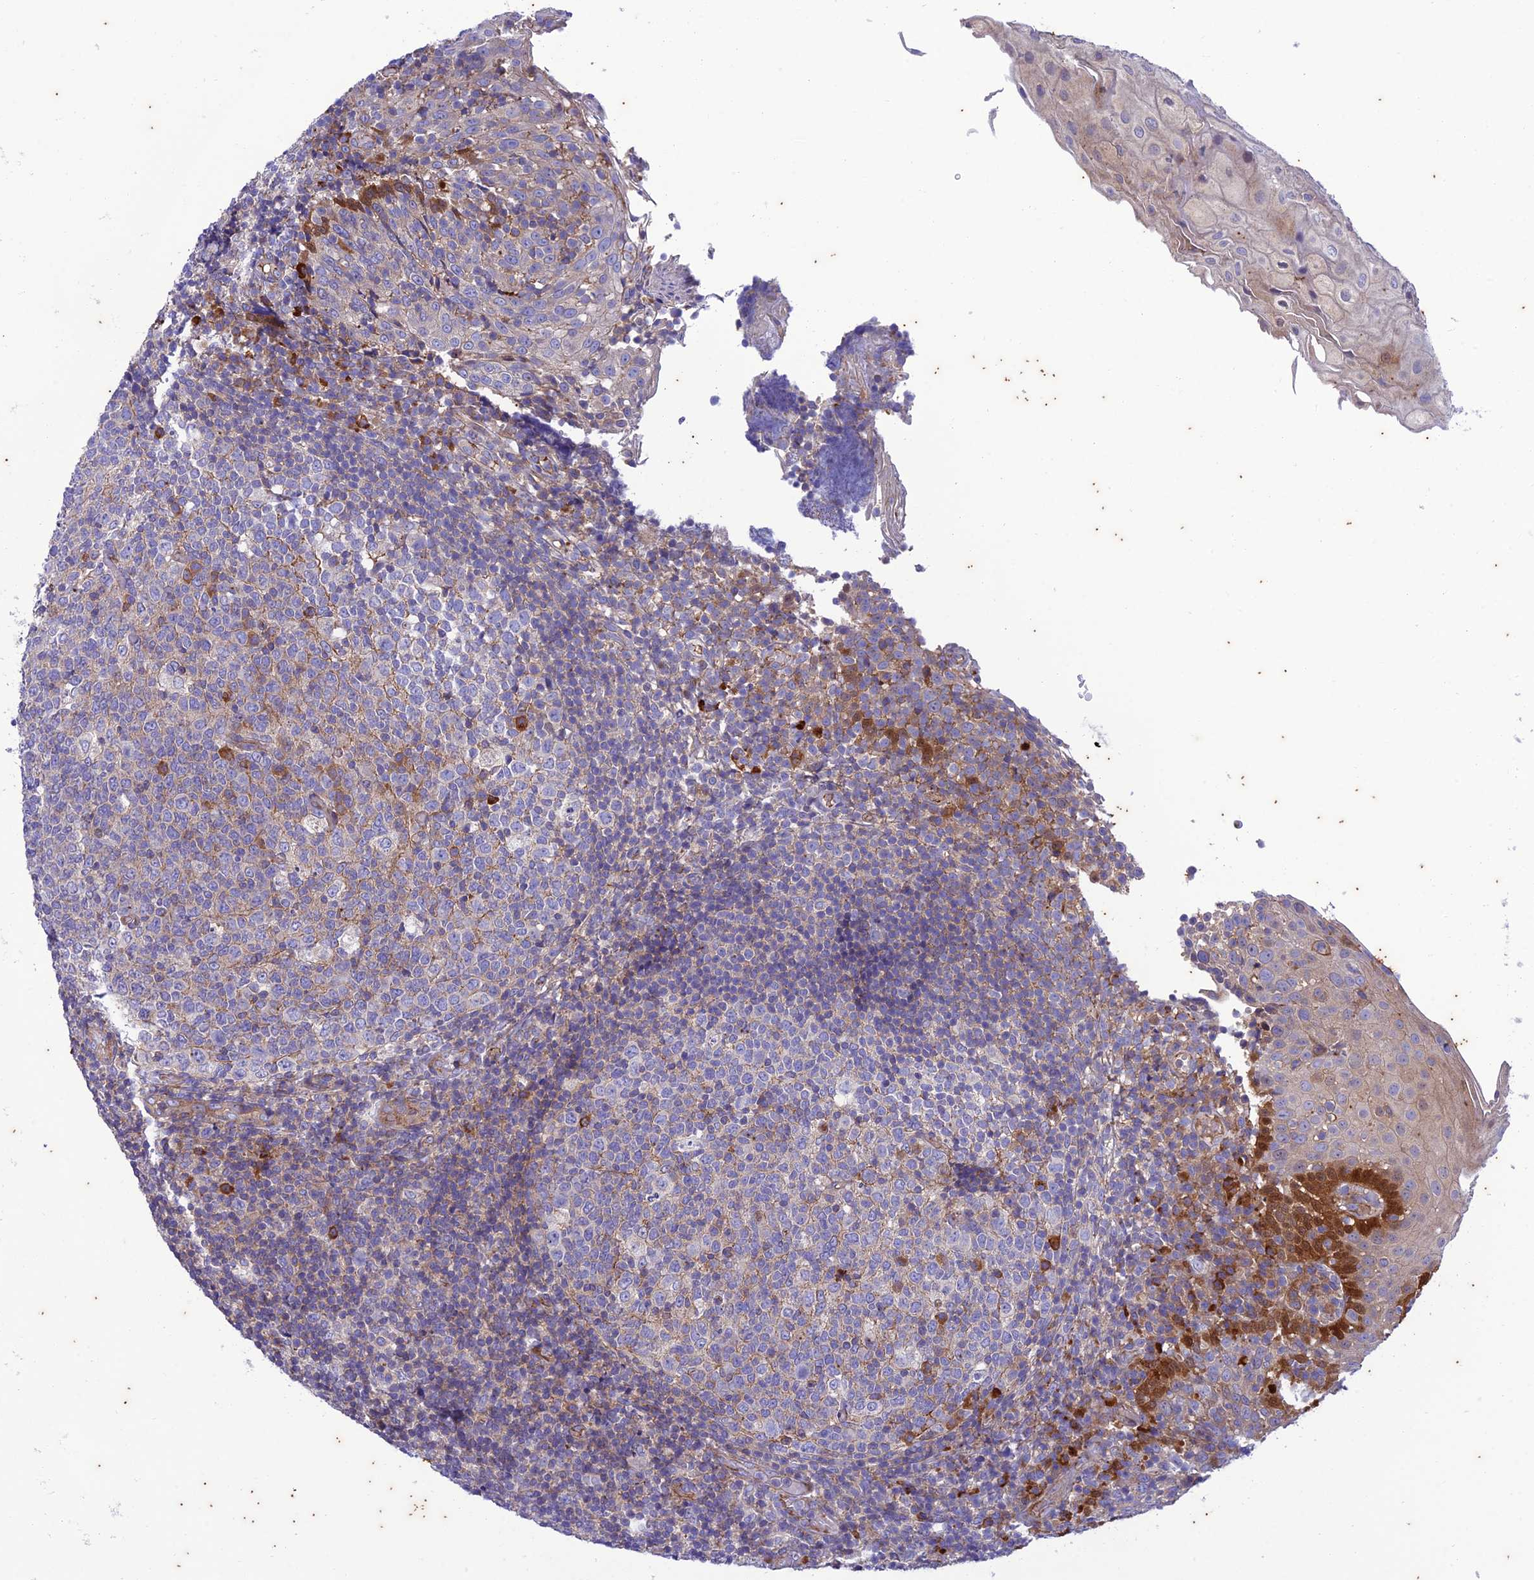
{"staining": {"intensity": "moderate", "quantity": "<25%", "location": "cytoplasmic/membranous"}, "tissue": "tonsil", "cell_type": "Germinal center cells", "image_type": "normal", "snomed": [{"axis": "morphology", "description": "Normal tissue, NOS"}, {"axis": "topography", "description": "Tonsil"}], "caption": "The image reveals a brown stain indicating the presence of a protein in the cytoplasmic/membranous of germinal center cells in tonsil.", "gene": "PIMREG", "patient": {"sex": "female", "age": 19}}